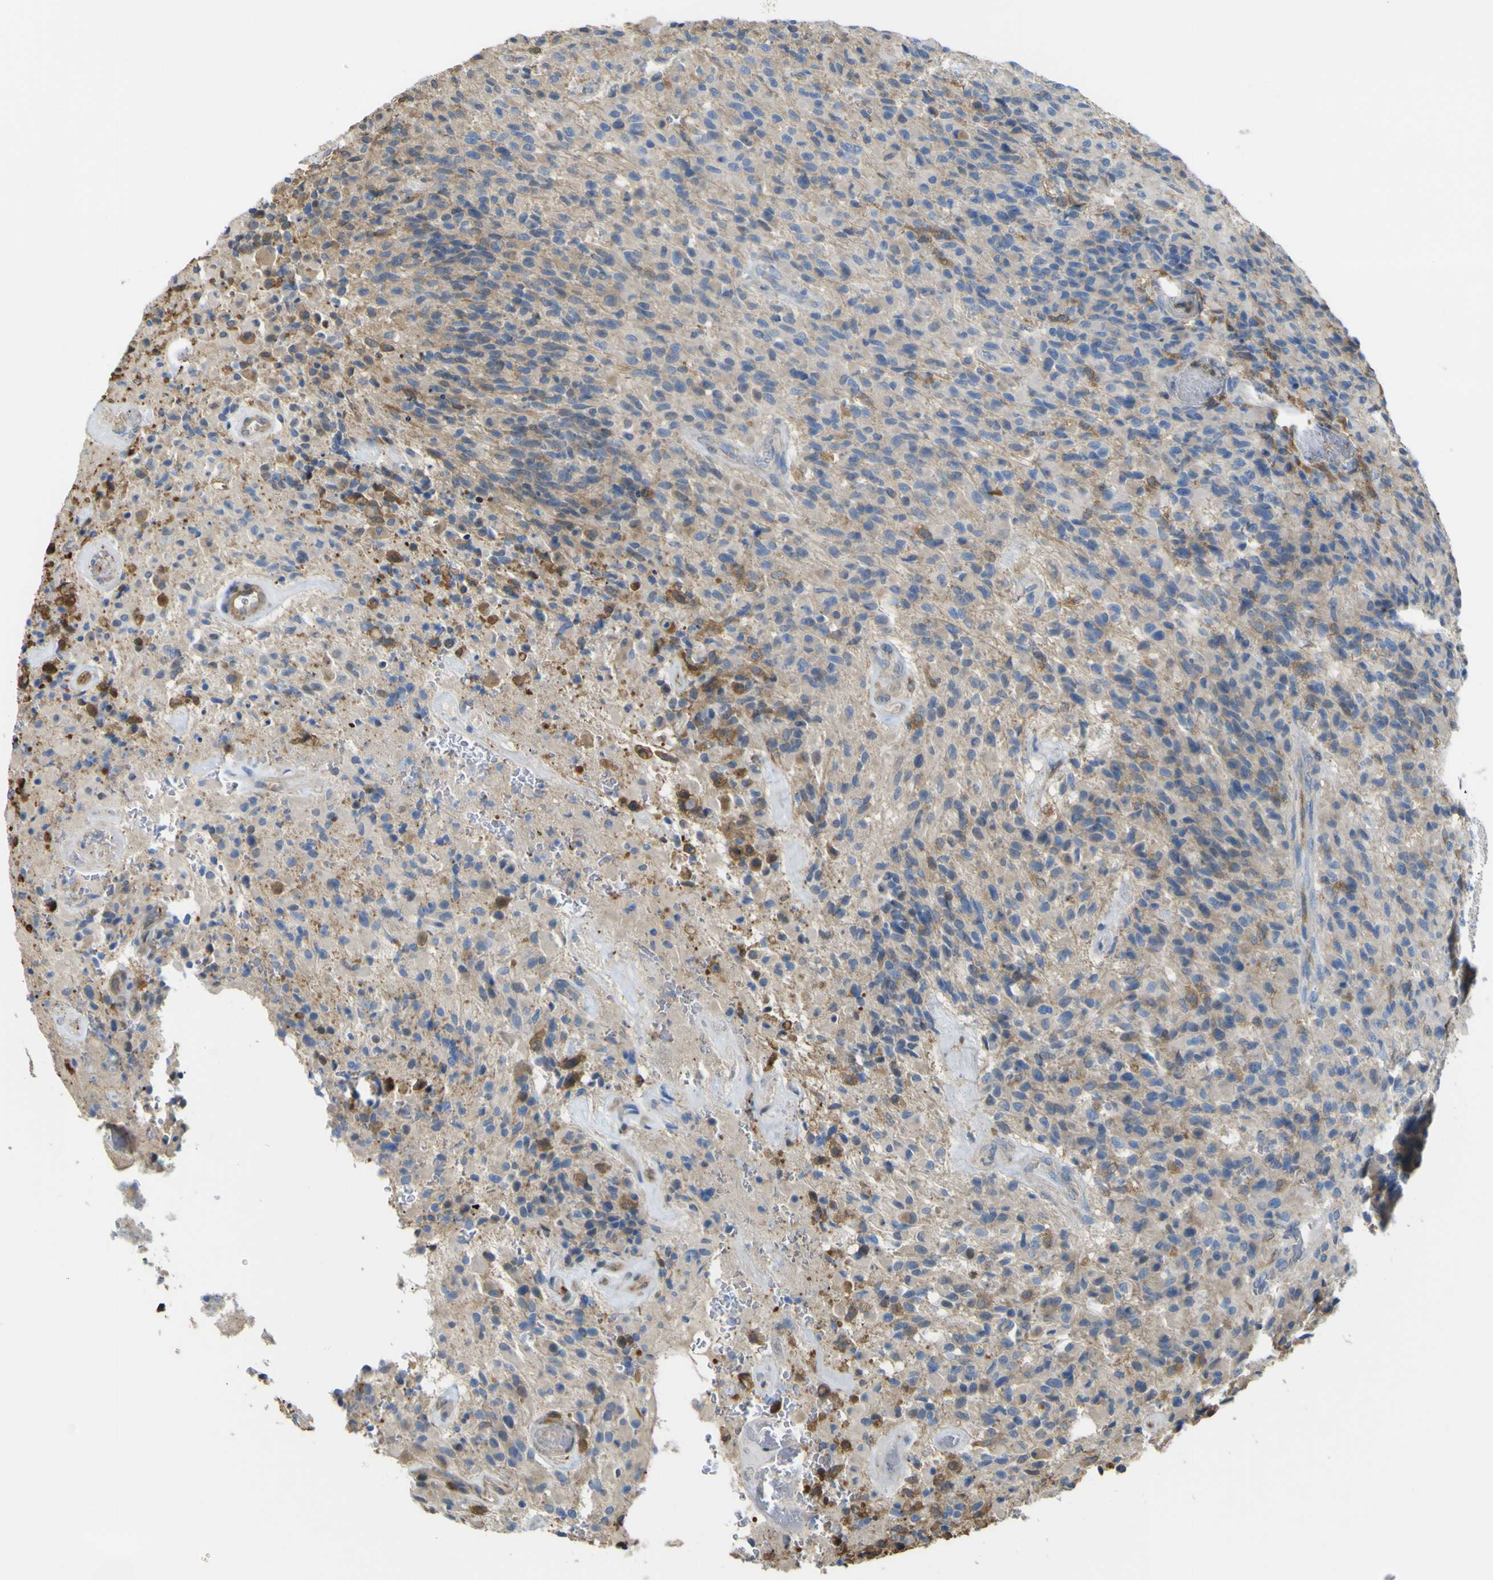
{"staining": {"intensity": "negative", "quantity": "none", "location": "none"}, "tissue": "glioma", "cell_type": "Tumor cells", "image_type": "cancer", "snomed": [{"axis": "morphology", "description": "Glioma, malignant, High grade"}, {"axis": "topography", "description": "Brain"}], "caption": "Glioma stained for a protein using immunohistochemistry (IHC) displays no positivity tumor cells.", "gene": "ABHD3", "patient": {"sex": "male", "age": 71}}